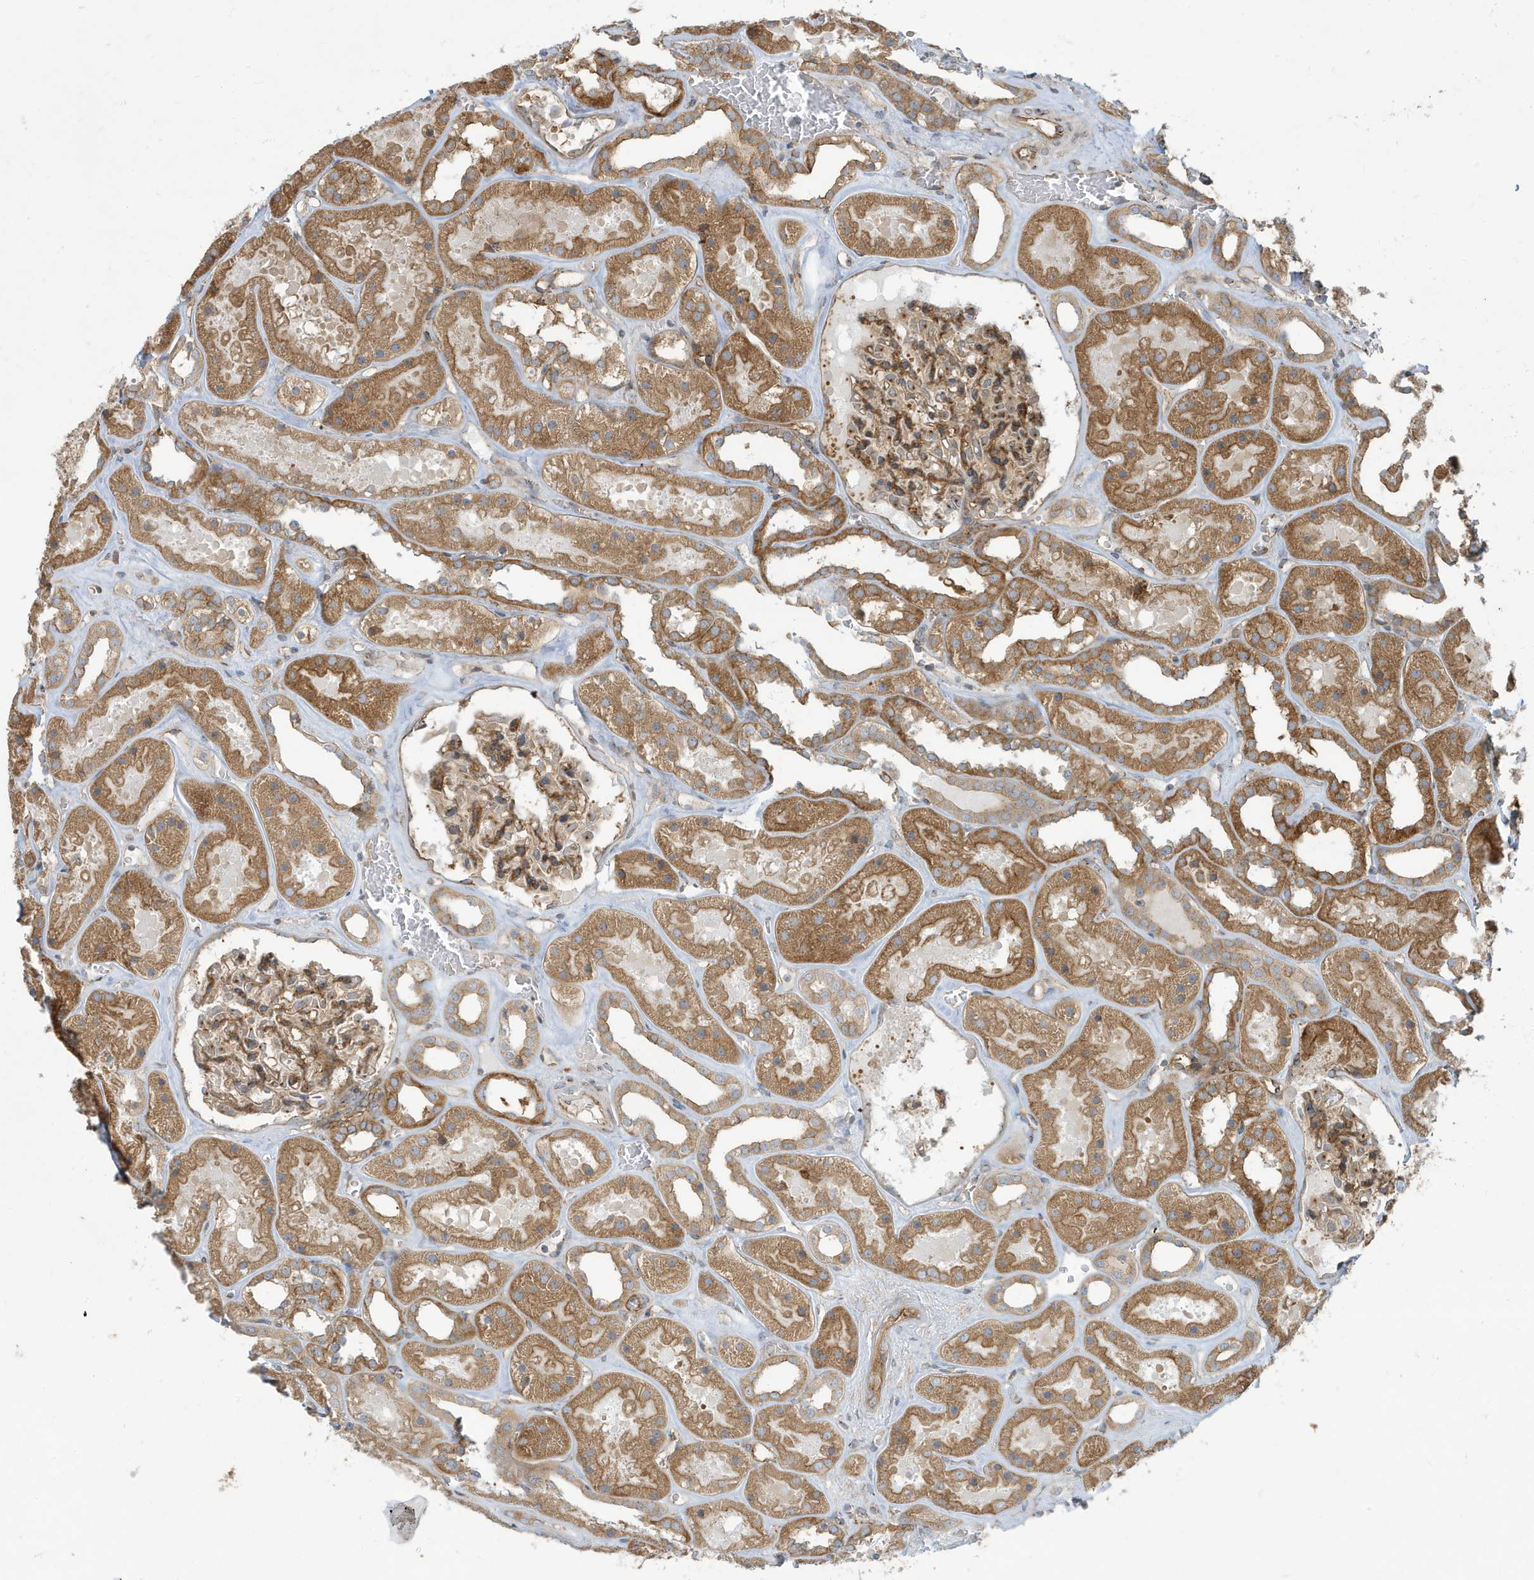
{"staining": {"intensity": "moderate", "quantity": ">75%", "location": "cytoplasmic/membranous"}, "tissue": "kidney", "cell_type": "Cells in glomeruli", "image_type": "normal", "snomed": [{"axis": "morphology", "description": "Normal tissue, NOS"}, {"axis": "topography", "description": "Kidney"}], "caption": "DAB immunohistochemical staining of unremarkable kidney shows moderate cytoplasmic/membranous protein positivity in approximately >75% of cells in glomeruli. The staining was performed using DAB to visualize the protein expression in brown, while the nuclei were stained in blue with hematoxylin (Magnification: 20x).", "gene": "ATP23", "patient": {"sex": "female", "age": 41}}